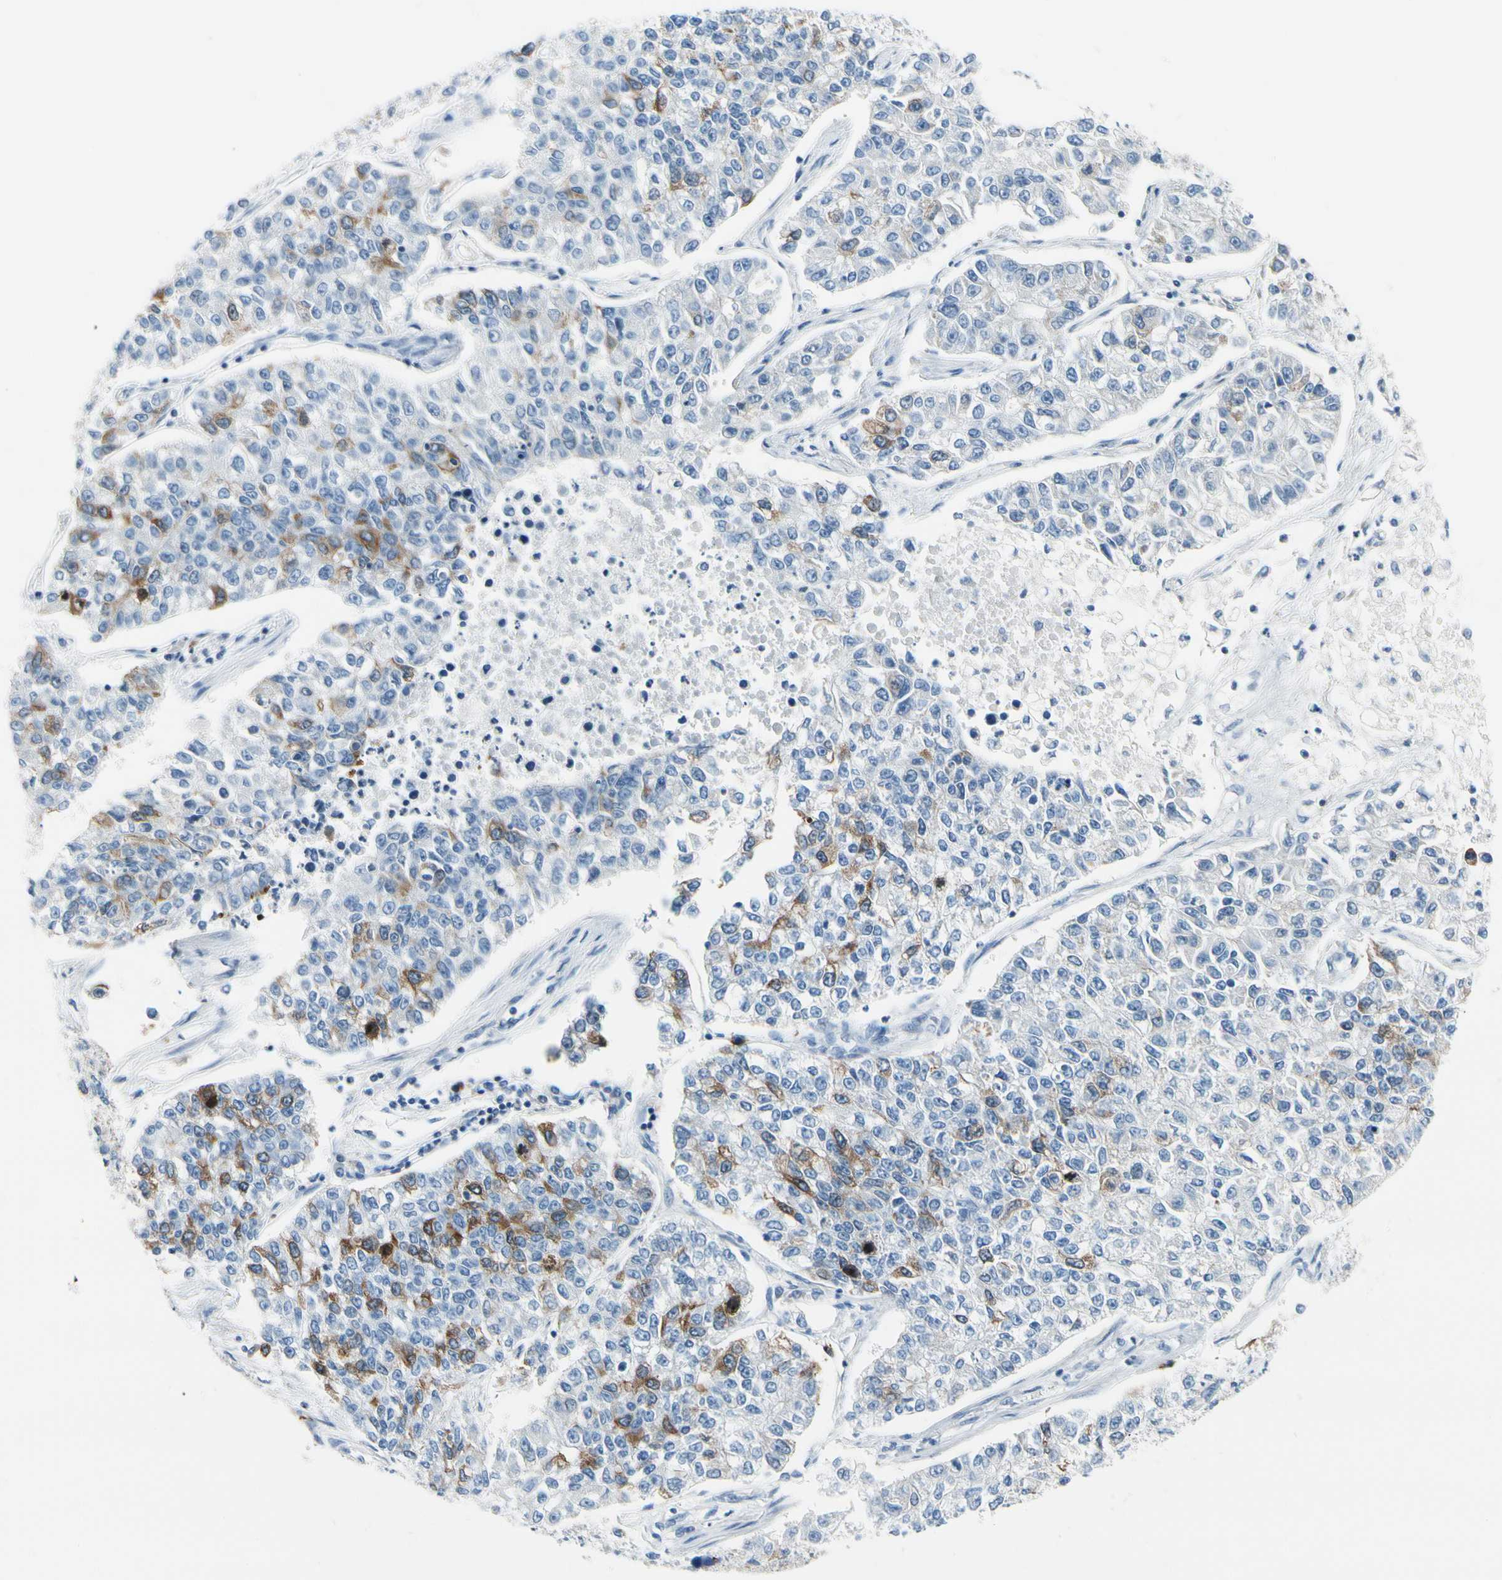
{"staining": {"intensity": "moderate", "quantity": "<25%", "location": "cytoplasmic/membranous"}, "tissue": "lung cancer", "cell_type": "Tumor cells", "image_type": "cancer", "snomed": [{"axis": "morphology", "description": "Adenocarcinoma, NOS"}, {"axis": "topography", "description": "Lung"}], "caption": "A micrograph of human adenocarcinoma (lung) stained for a protein exhibits moderate cytoplasmic/membranous brown staining in tumor cells.", "gene": "TACC3", "patient": {"sex": "male", "age": 49}}